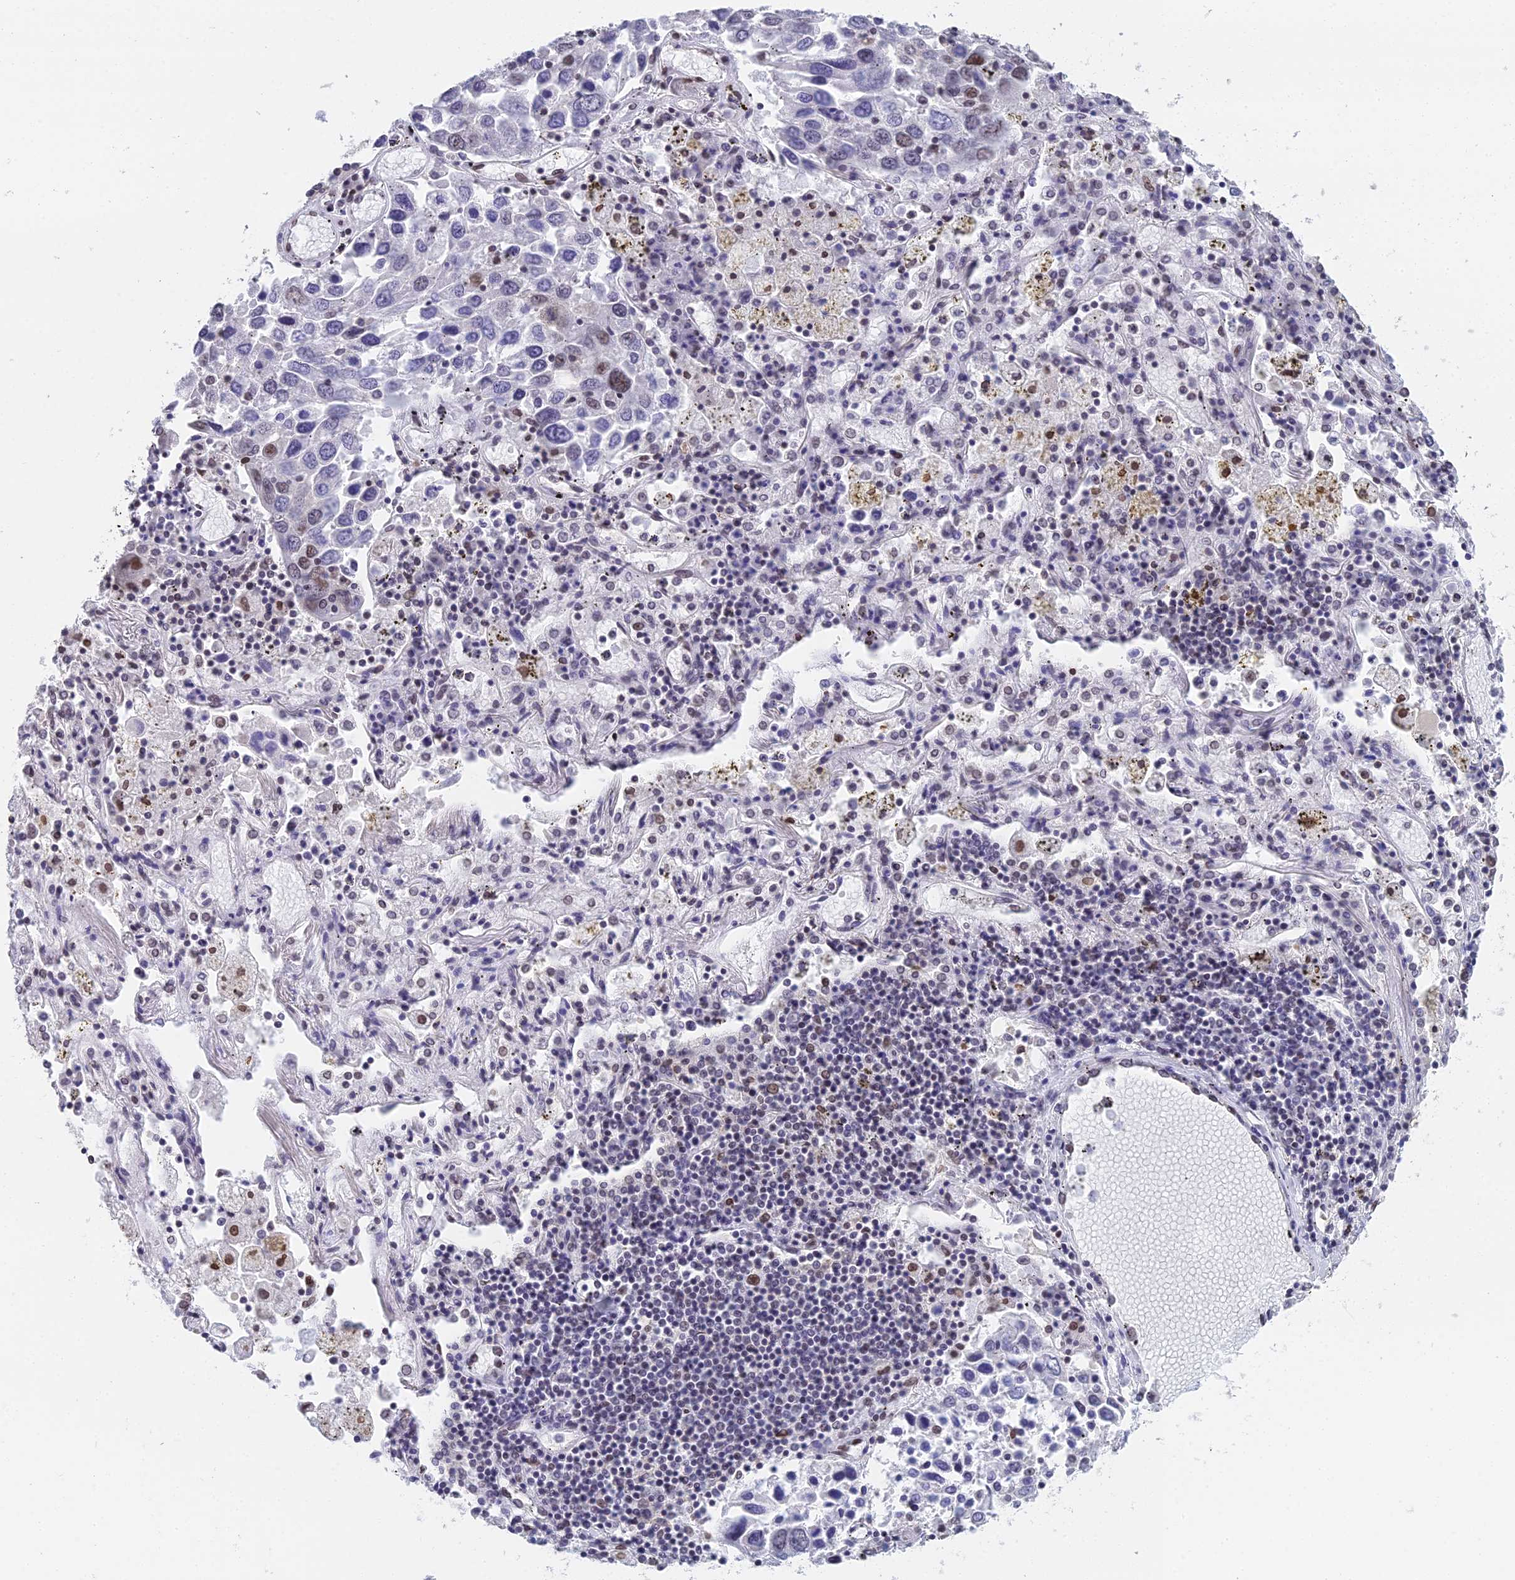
{"staining": {"intensity": "moderate", "quantity": "<25%", "location": "nuclear"}, "tissue": "lung cancer", "cell_type": "Tumor cells", "image_type": "cancer", "snomed": [{"axis": "morphology", "description": "Squamous cell carcinoma, NOS"}, {"axis": "topography", "description": "Lung"}], "caption": "Lung squamous cell carcinoma stained for a protein exhibits moderate nuclear positivity in tumor cells.", "gene": "CCDC97", "patient": {"sex": "male", "age": 65}}